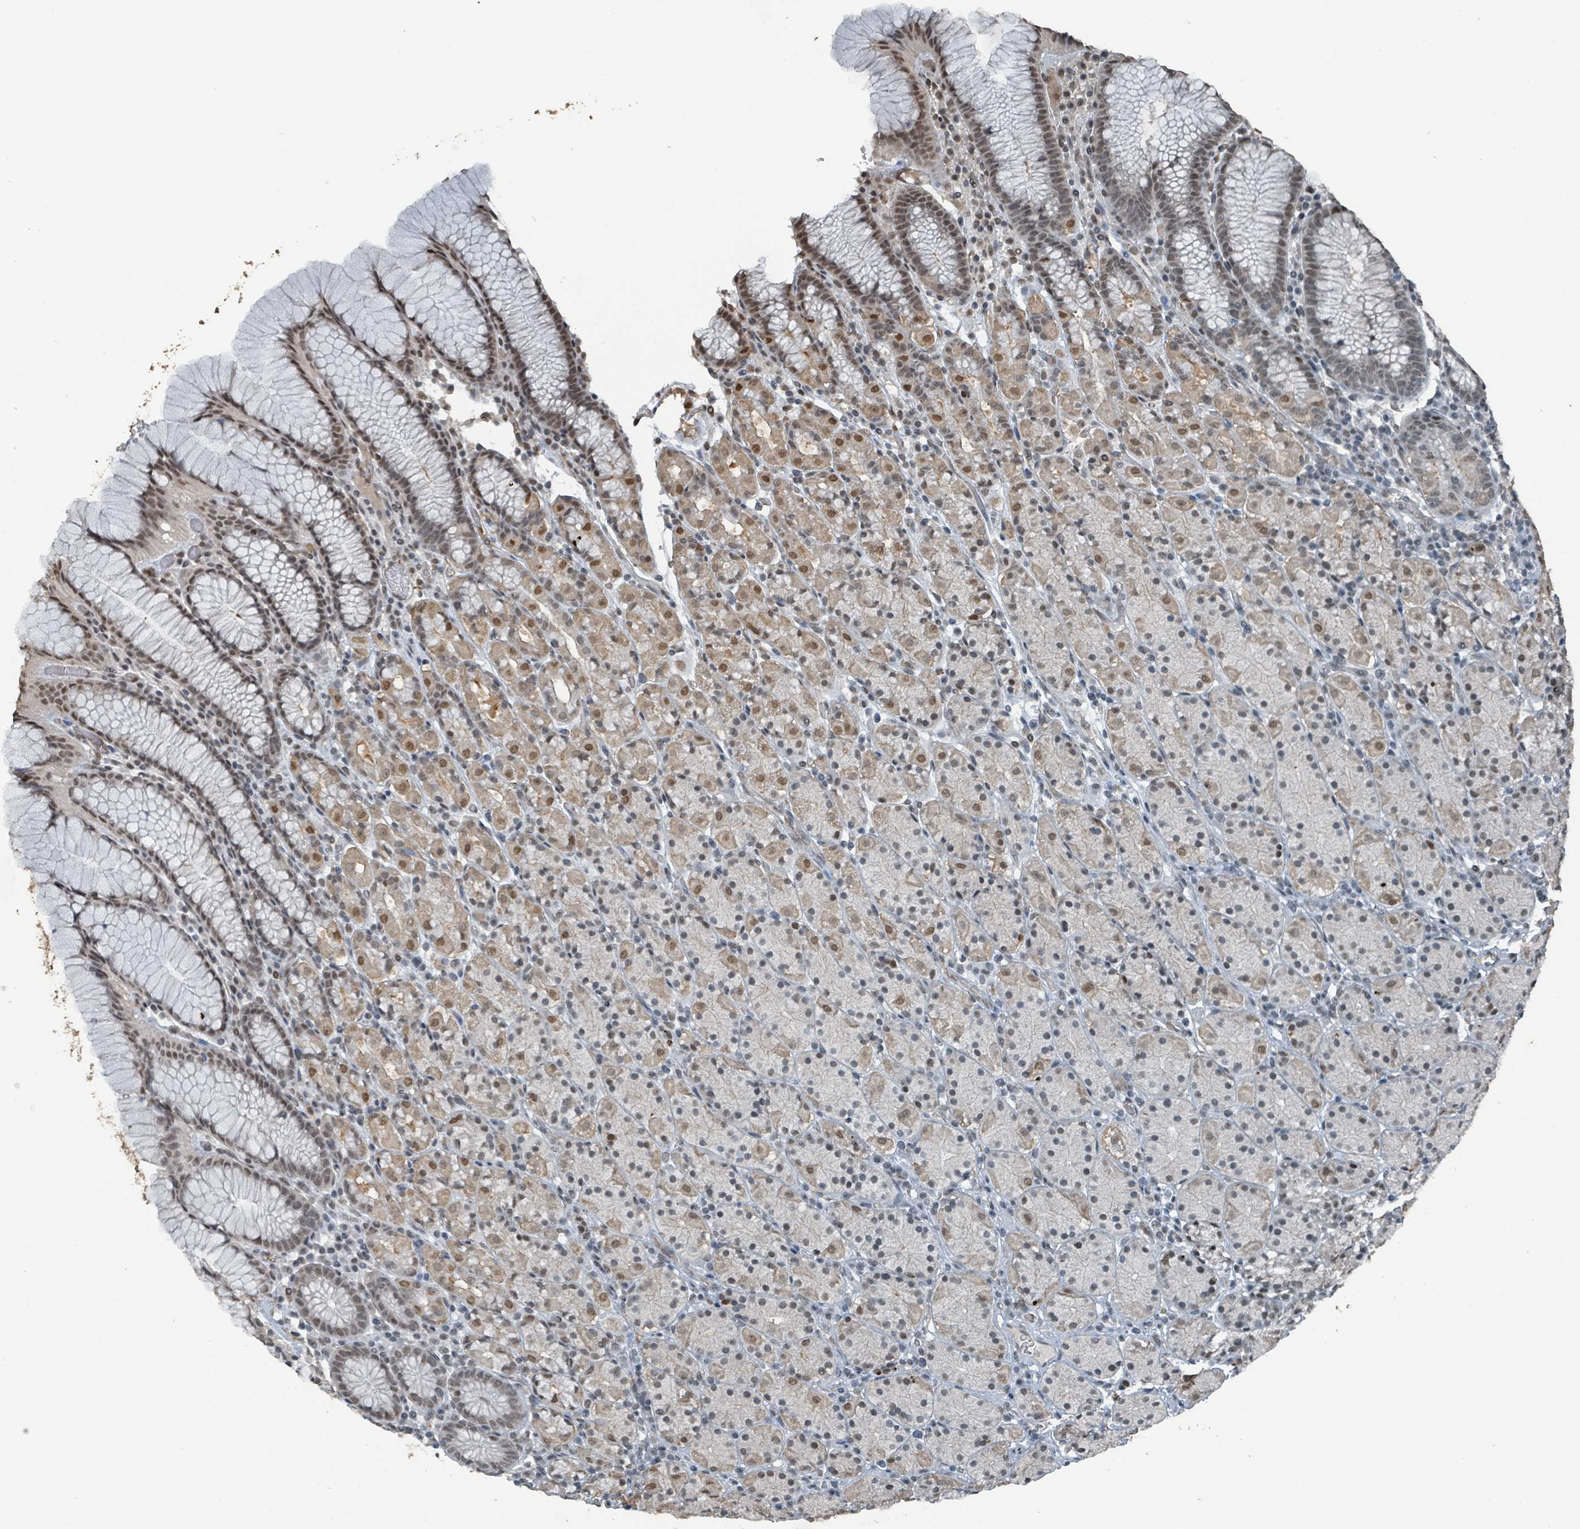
{"staining": {"intensity": "moderate", "quantity": ">75%", "location": "cytoplasmic/membranous,nuclear"}, "tissue": "stomach", "cell_type": "Glandular cells", "image_type": "normal", "snomed": [{"axis": "morphology", "description": "Normal tissue, NOS"}, {"axis": "topography", "description": "Stomach, upper"}, {"axis": "topography", "description": "Stomach"}], "caption": "Immunohistochemical staining of unremarkable stomach exhibits medium levels of moderate cytoplasmic/membranous,nuclear expression in about >75% of glandular cells. (brown staining indicates protein expression, while blue staining denotes nuclei).", "gene": "PHIP", "patient": {"sex": "male", "age": 62}}